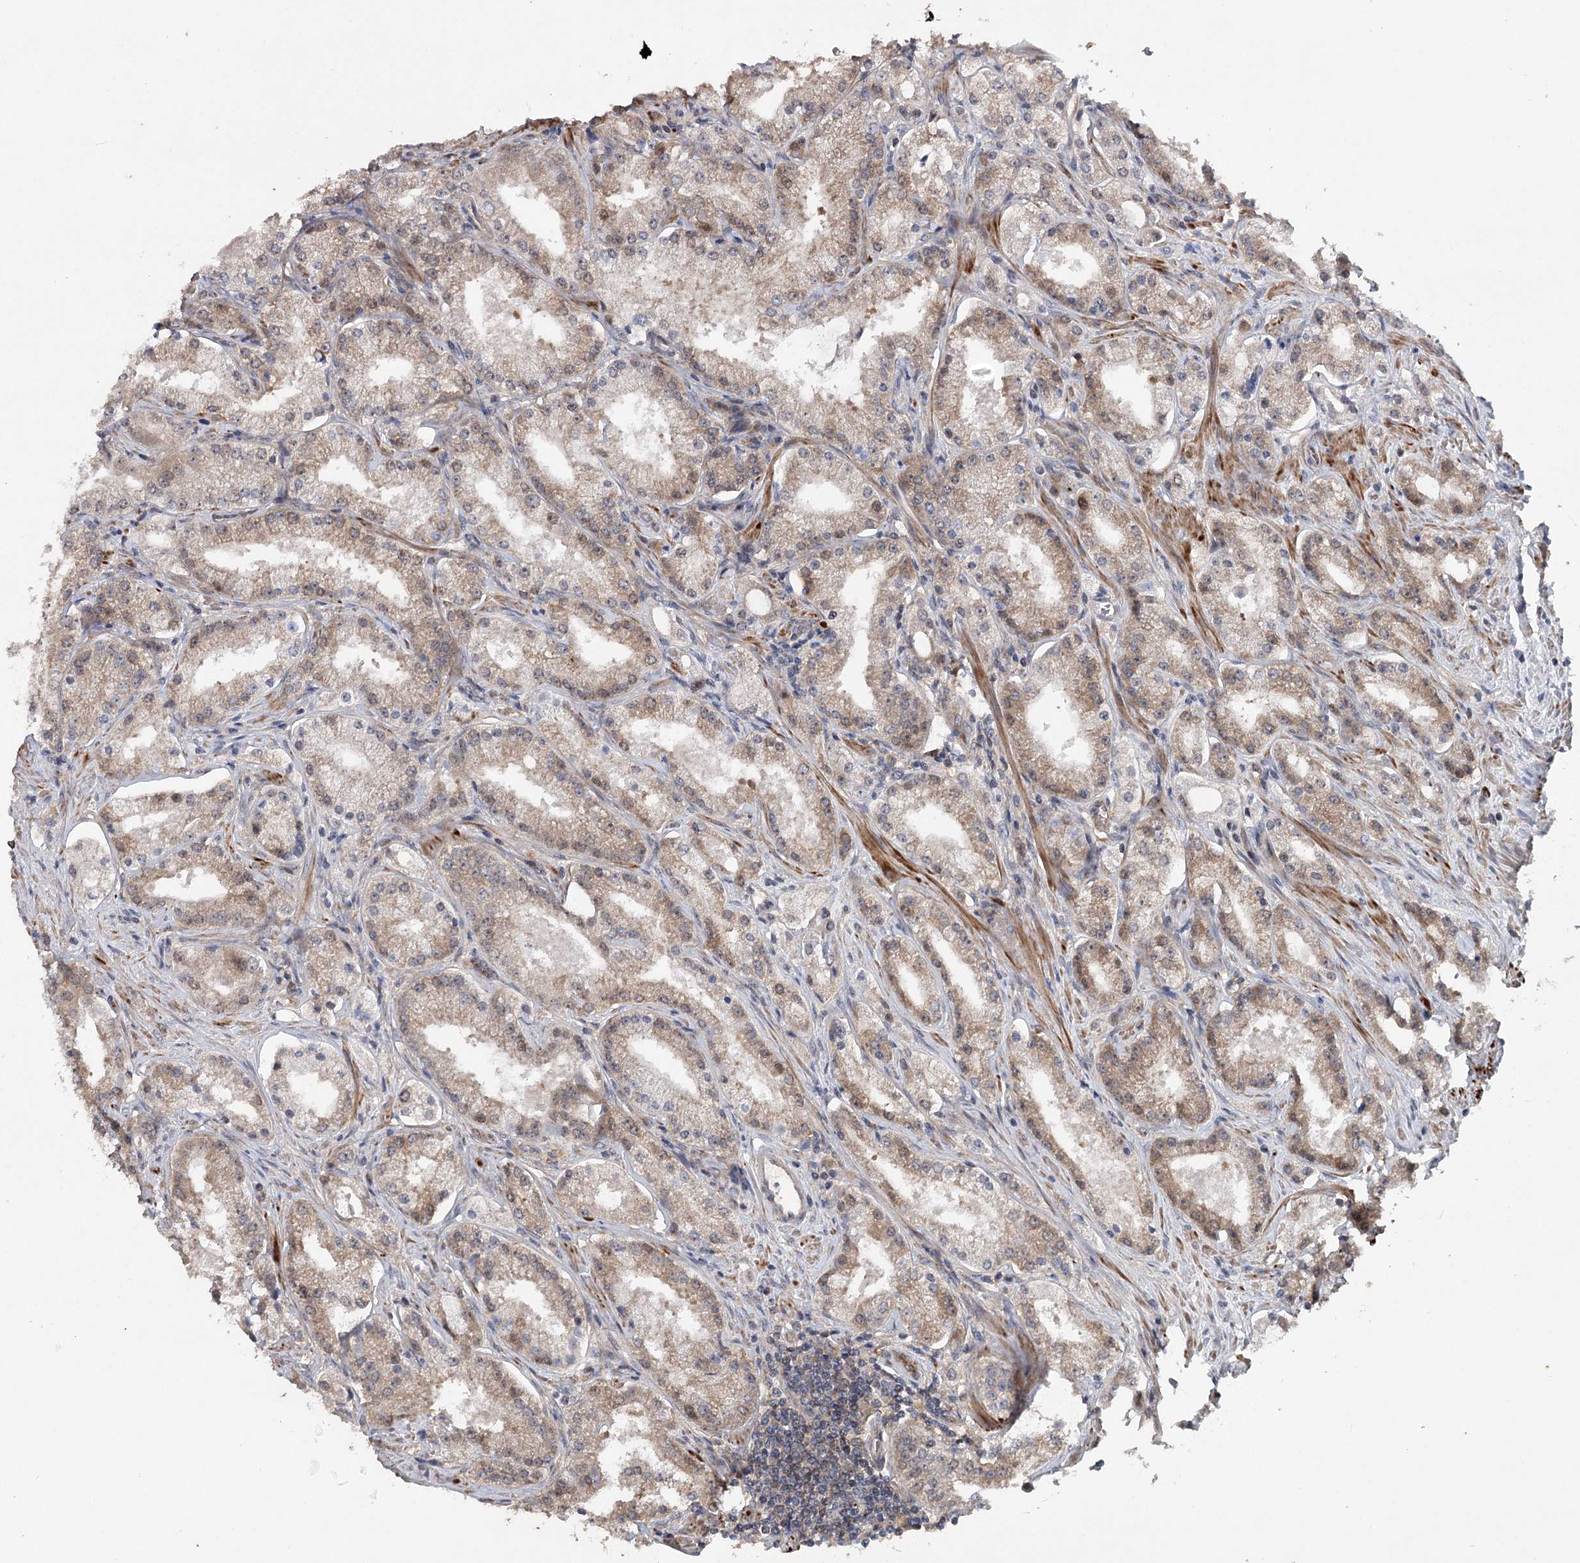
{"staining": {"intensity": "weak", "quantity": "25%-75%", "location": "cytoplasmic/membranous"}, "tissue": "prostate cancer", "cell_type": "Tumor cells", "image_type": "cancer", "snomed": [{"axis": "morphology", "description": "Adenocarcinoma, Low grade"}, {"axis": "topography", "description": "Prostate"}], "caption": "A micrograph of human low-grade adenocarcinoma (prostate) stained for a protein exhibits weak cytoplasmic/membranous brown staining in tumor cells.", "gene": "MAP3K13", "patient": {"sex": "male", "age": 69}}